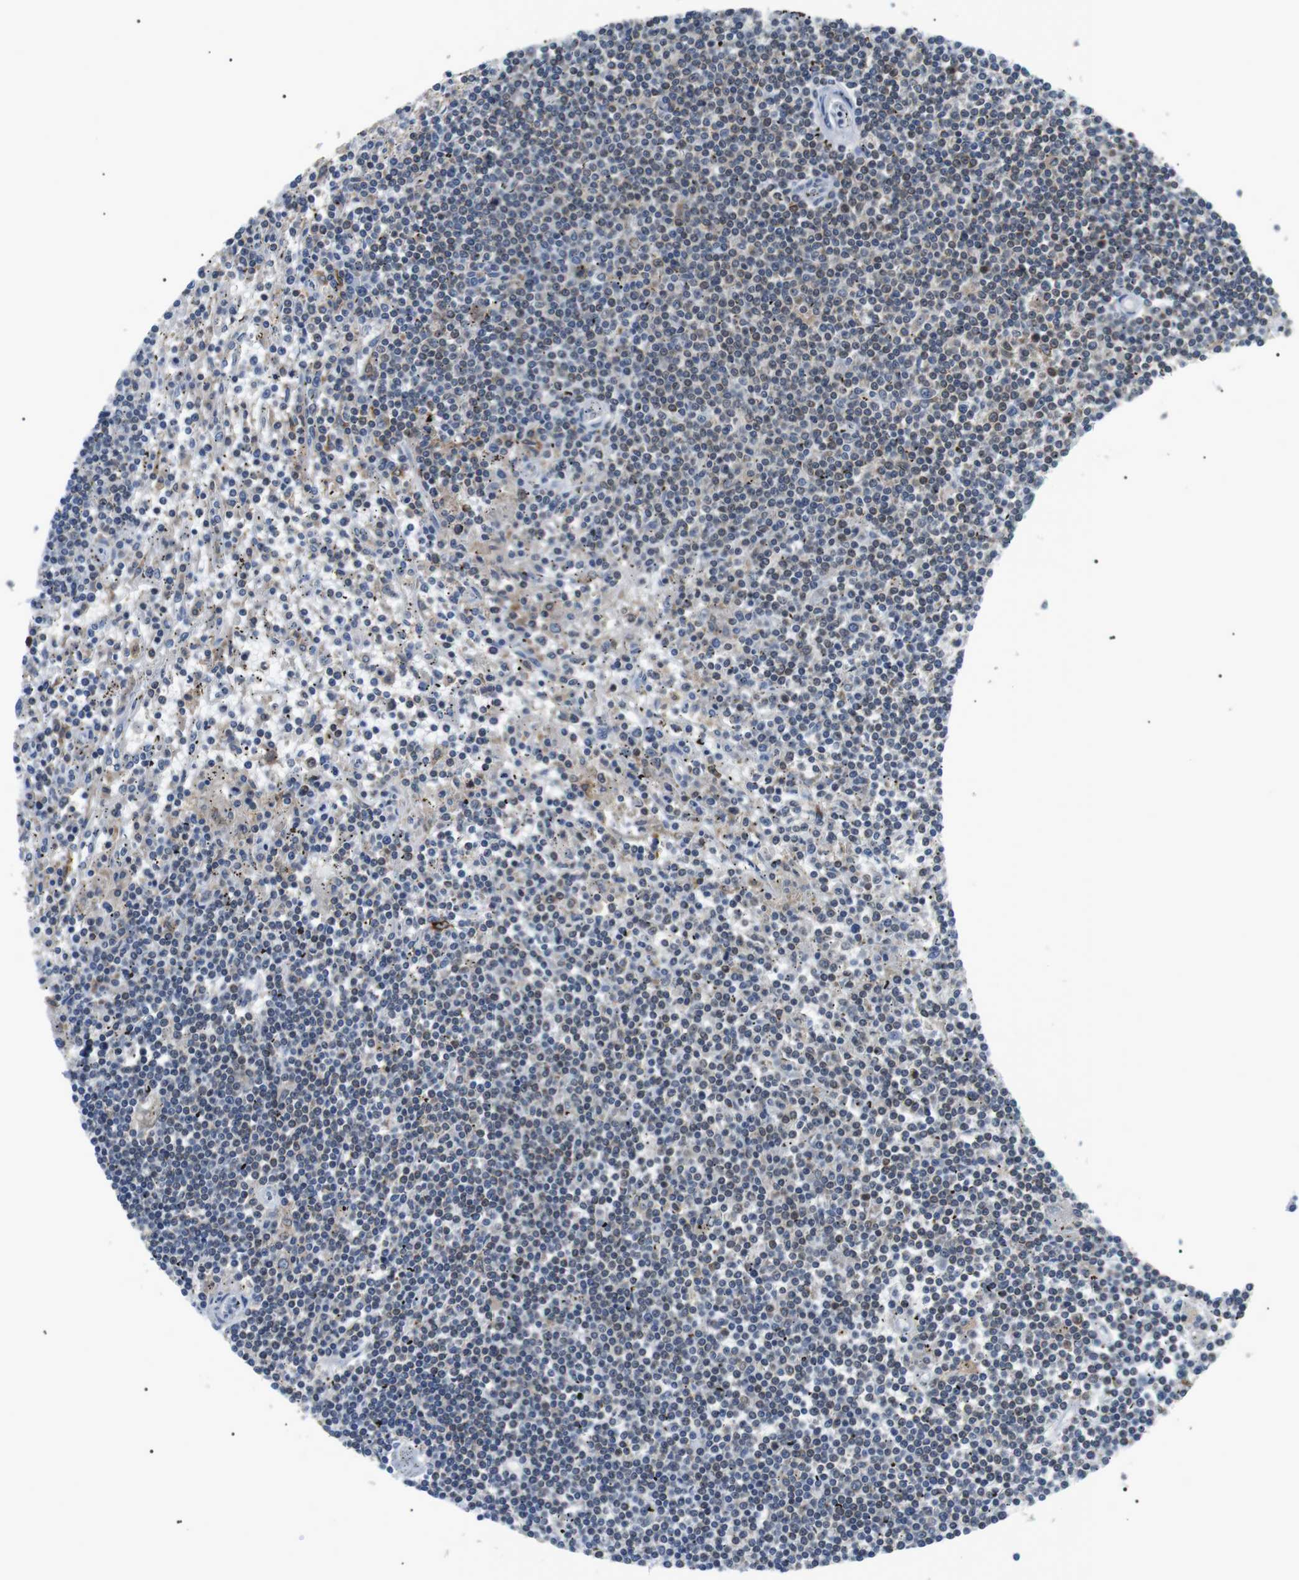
{"staining": {"intensity": "moderate", "quantity": "<25%", "location": "cytoplasmic/membranous"}, "tissue": "lymphoma", "cell_type": "Tumor cells", "image_type": "cancer", "snomed": [{"axis": "morphology", "description": "Malignant lymphoma, non-Hodgkin's type, Low grade"}, {"axis": "topography", "description": "Spleen"}], "caption": "Brown immunohistochemical staining in human malignant lymphoma, non-Hodgkin's type (low-grade) reveals moderate cytoplasmic/membranous positivity in approximately <25% of tumor cells.", "gene": "RAB9A", "patient": {"sex": "male", "age": 76}}